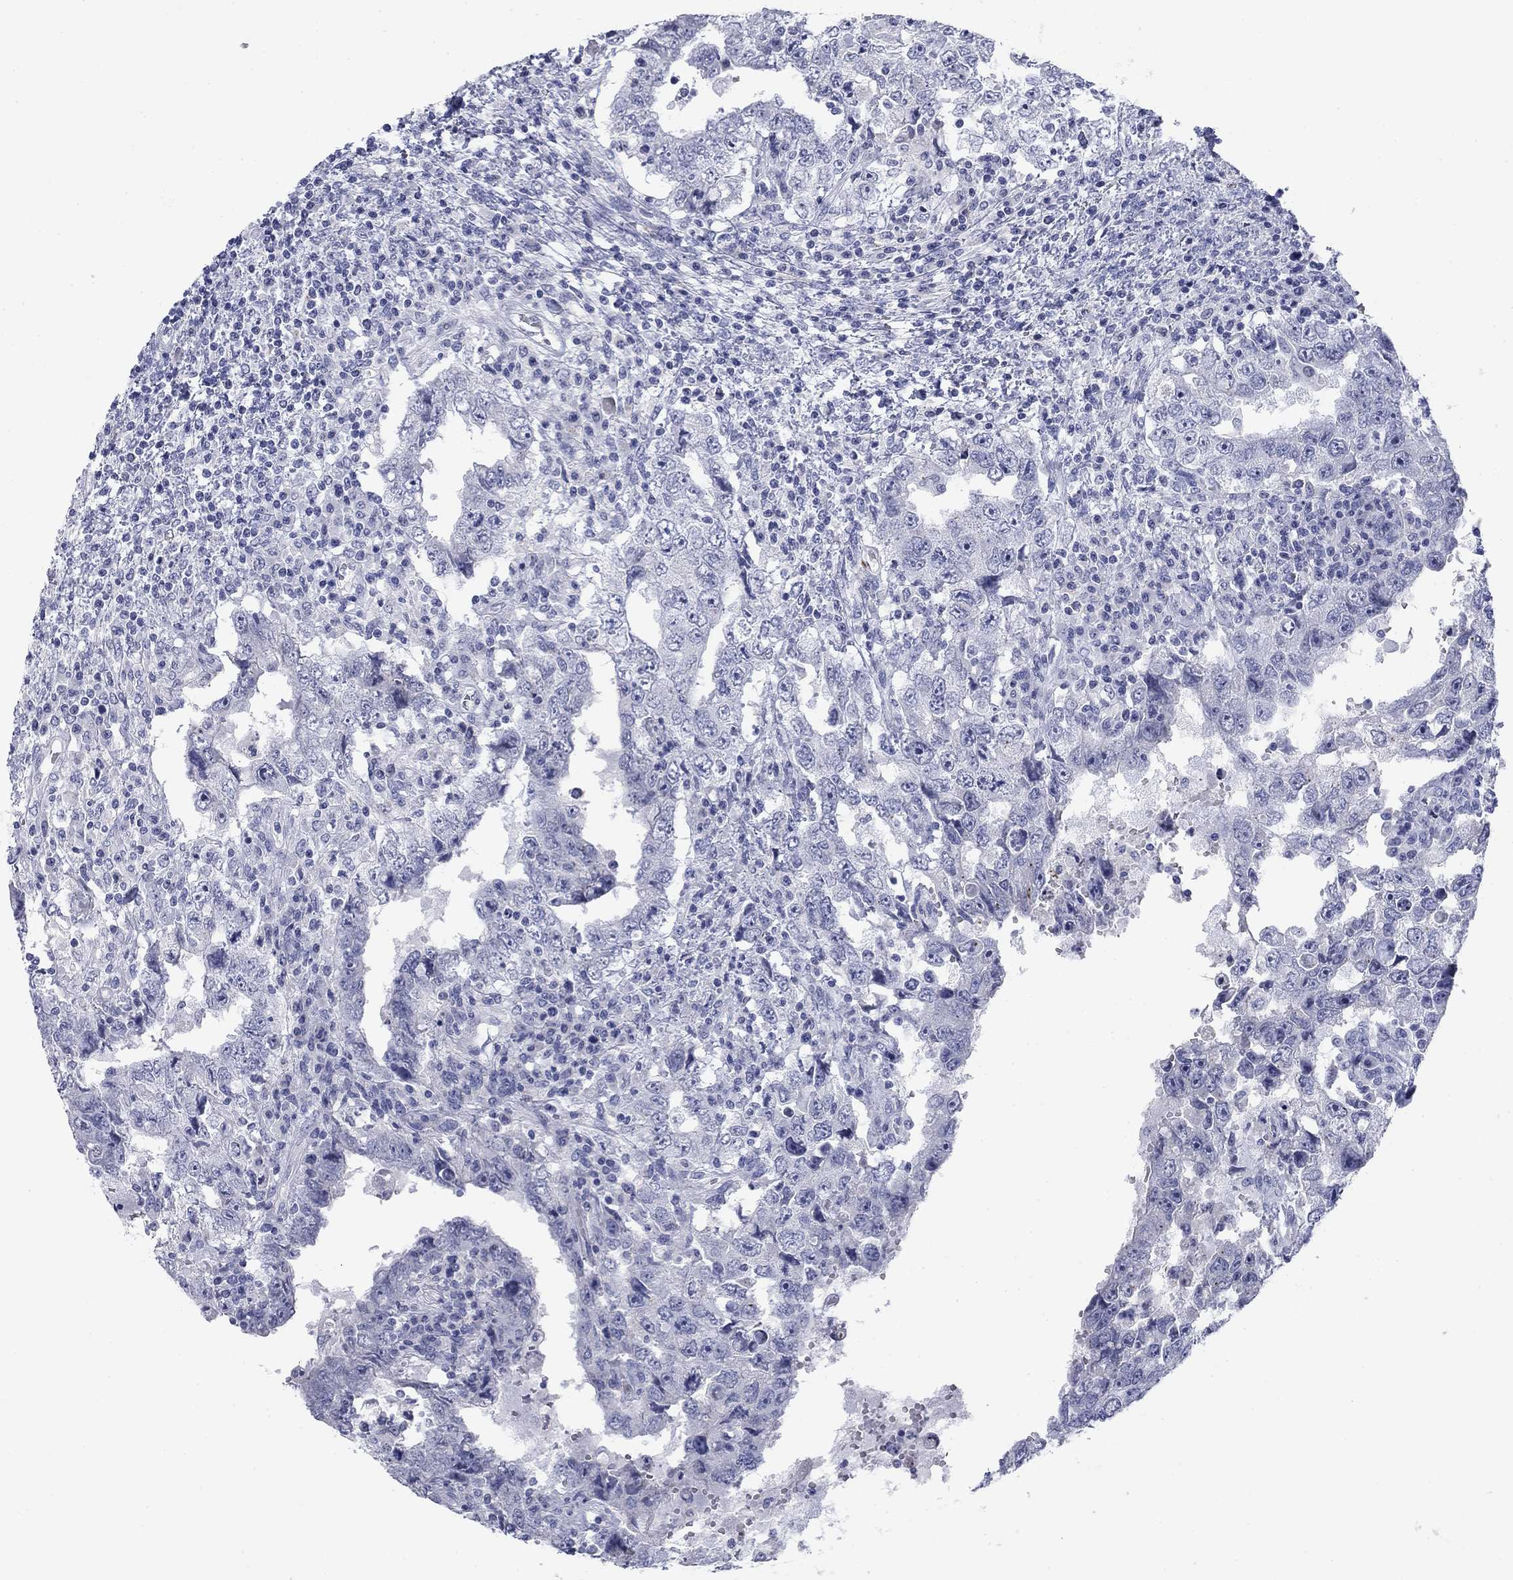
{"staining": {"intensity": "negative", "quantity": "none", "location": "none"}, "tissue": "testis cancer", "cell_type": "Tumor cells", "image_type": "cancer", "snomed": [{"axis": "morphology", "description": "Carcinoma, Embryonal, NOS"}, {"axis": "topography", "description": "Testis"}], "caption": "A micrograph of human testis embryonal carcinoma is negative for staining in tumor cells.", "gene": "PRPH", "patient": {"sex": "male", "age": 26}}